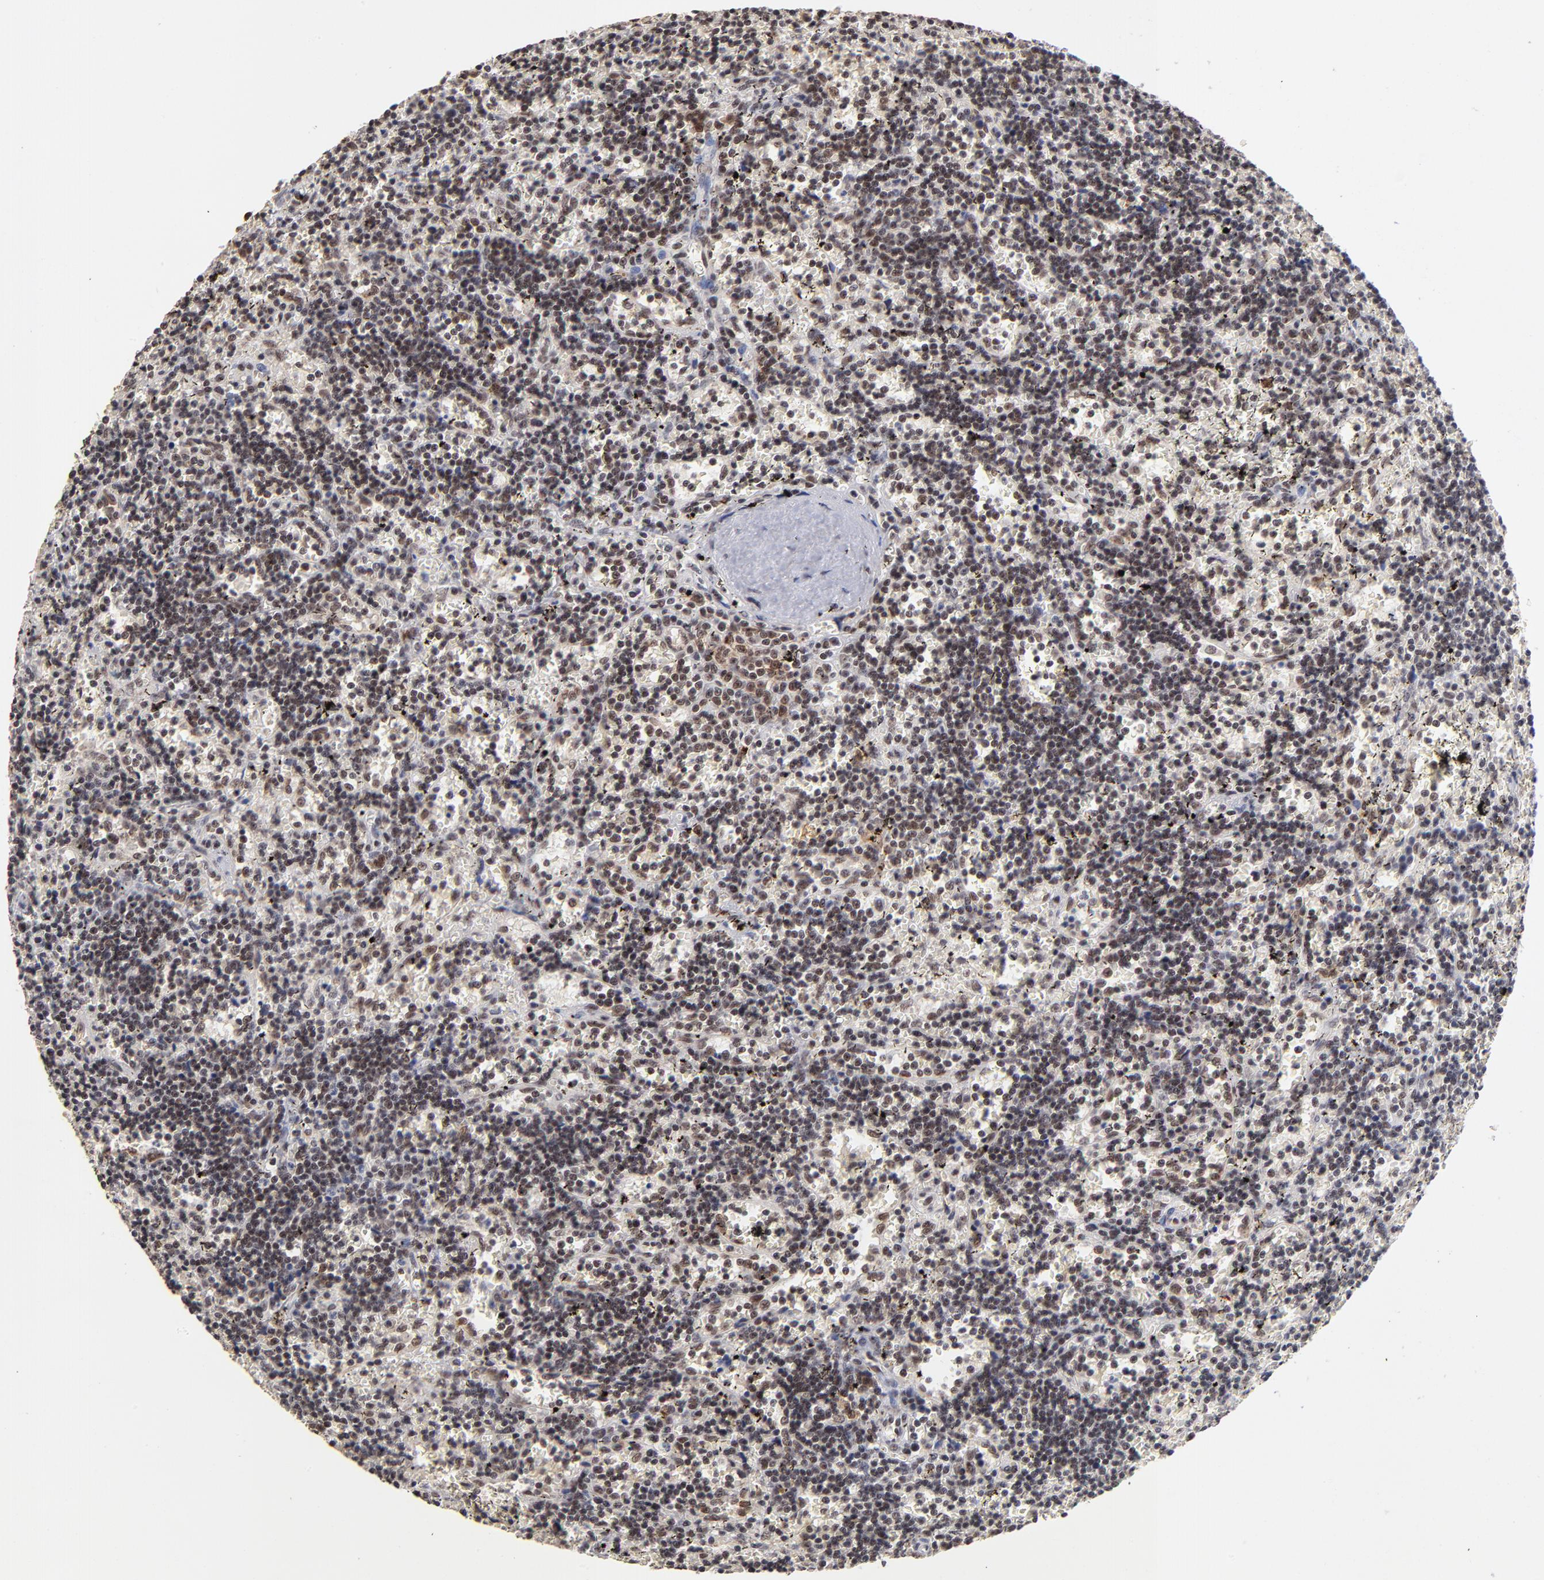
{"staining": {"intensity": "moderate", "quantity": "25%-75%", "location": "nuclear"}, "tissue": "lymphoma", "cell_type": "Tumor cells", "image_type": "cancer", "snomed": [{"axis": "morphology", "description": "Malignant lymphoma, non-Hodgkin's type, Low grade"}, {"axis": "topography", "description": "Spleen"}], "caption": "This micrograph displays immunohistochemistry (IHC) staining of malignant lymphoma, non-Hodgkin's type (low-grade), with medium moderate nuclear staining in approximately 25%-75% of tumor cells.", "gene": "ZNF146", "patient": {"sex": "male", "age": 60}}